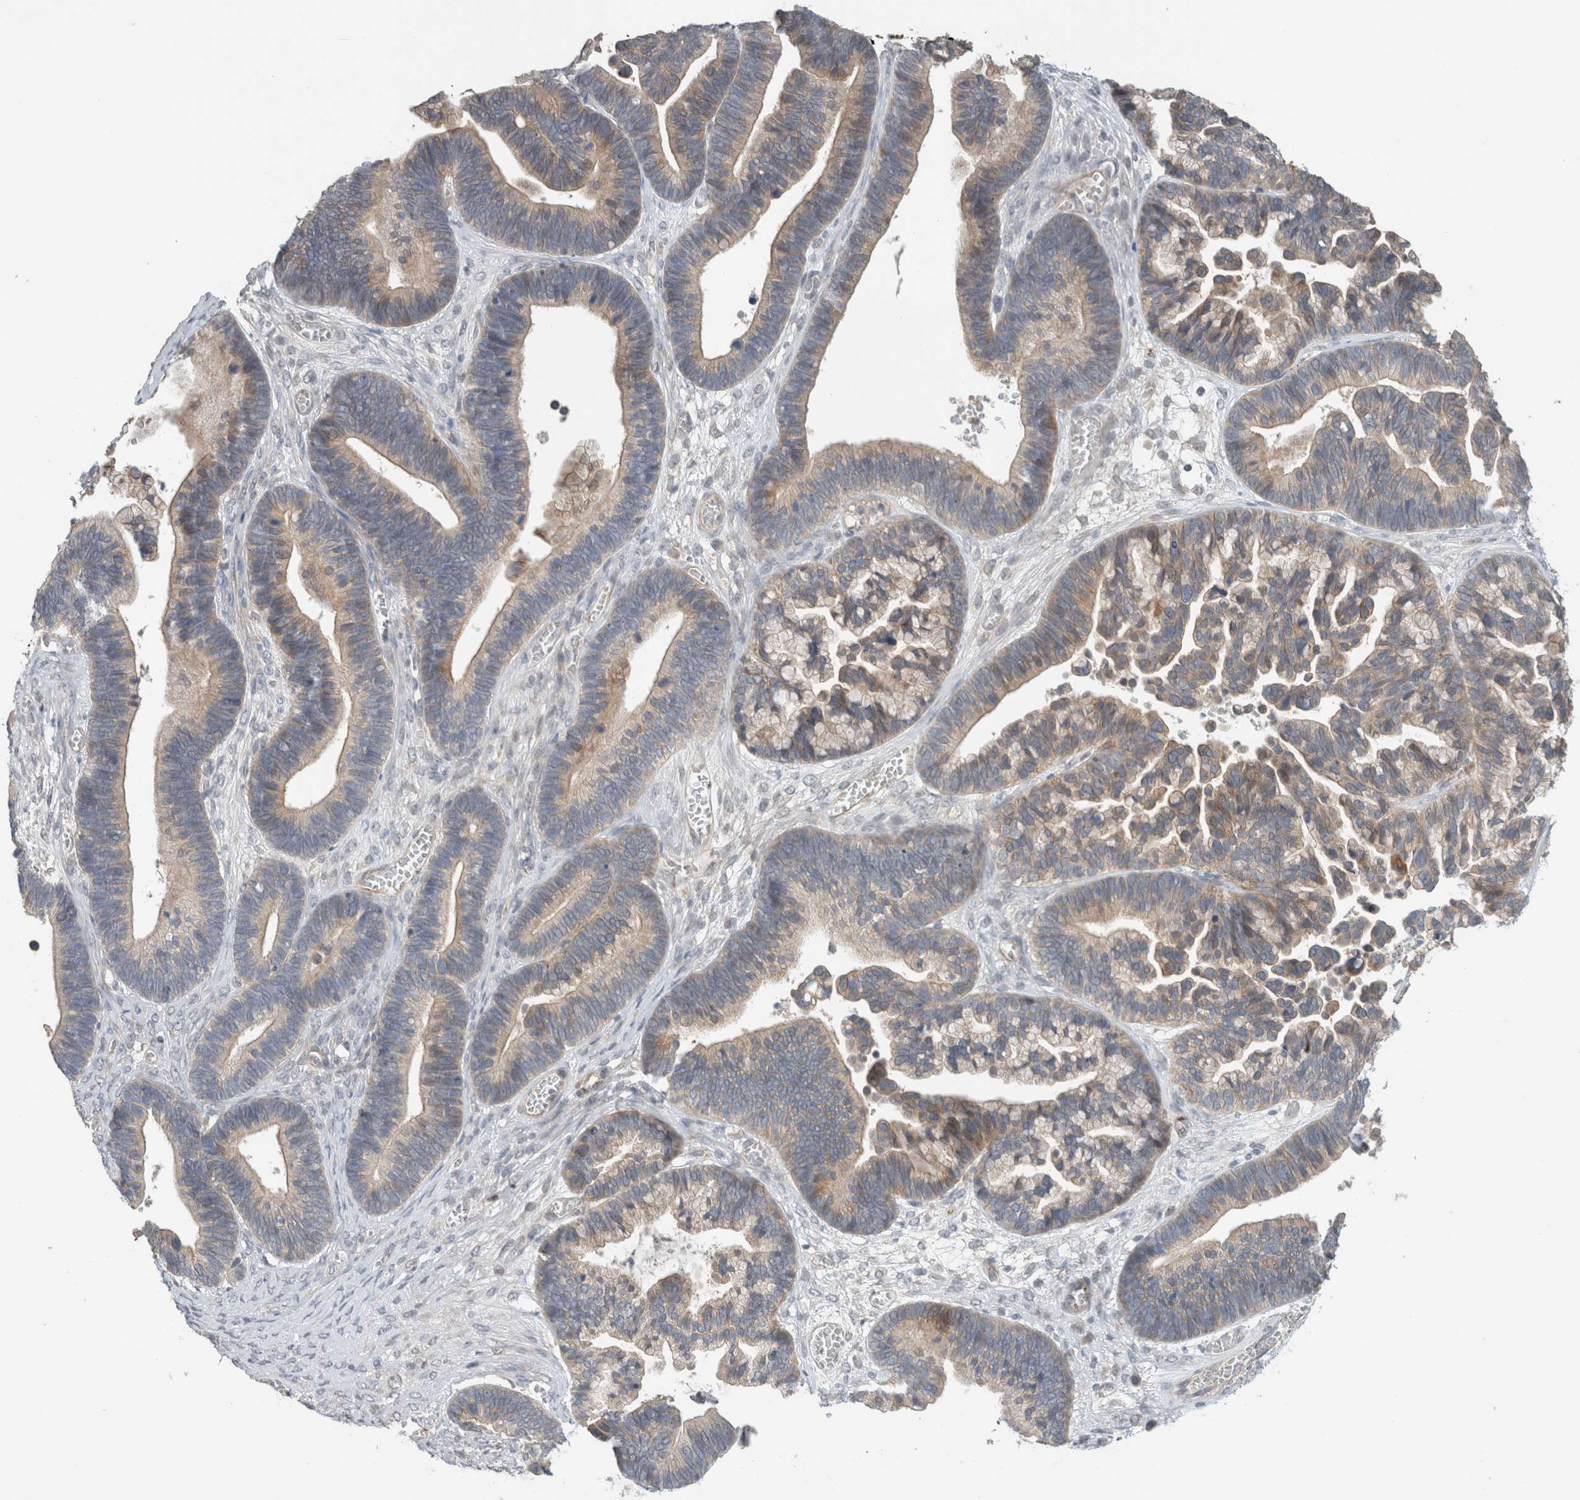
{"staining": {"intensity": "moderate", "quantity": "<25%", "location": "cytoplasmic/membranous"}, "tissue": "ovarian cancer", "cell_type": "Tumor cells", "image_type": "cancer", "snomed": [{"axis": "morphology", "description": "Cystadenocarcinoma, serous, NOS"}, {"axis": "topography", "description": "Ovary"}], "caption": "IHC of ovarian serous cystadenocarcinoma demonstrates low levels of moderate cytoplasmic/membranous staining in approximately <25% of tumor cells. (DAB = brown stain, brightfield microscopy at high magnification).", "gene": "ERCC6L2", "patient": {"sex": "female", "age": 56}}